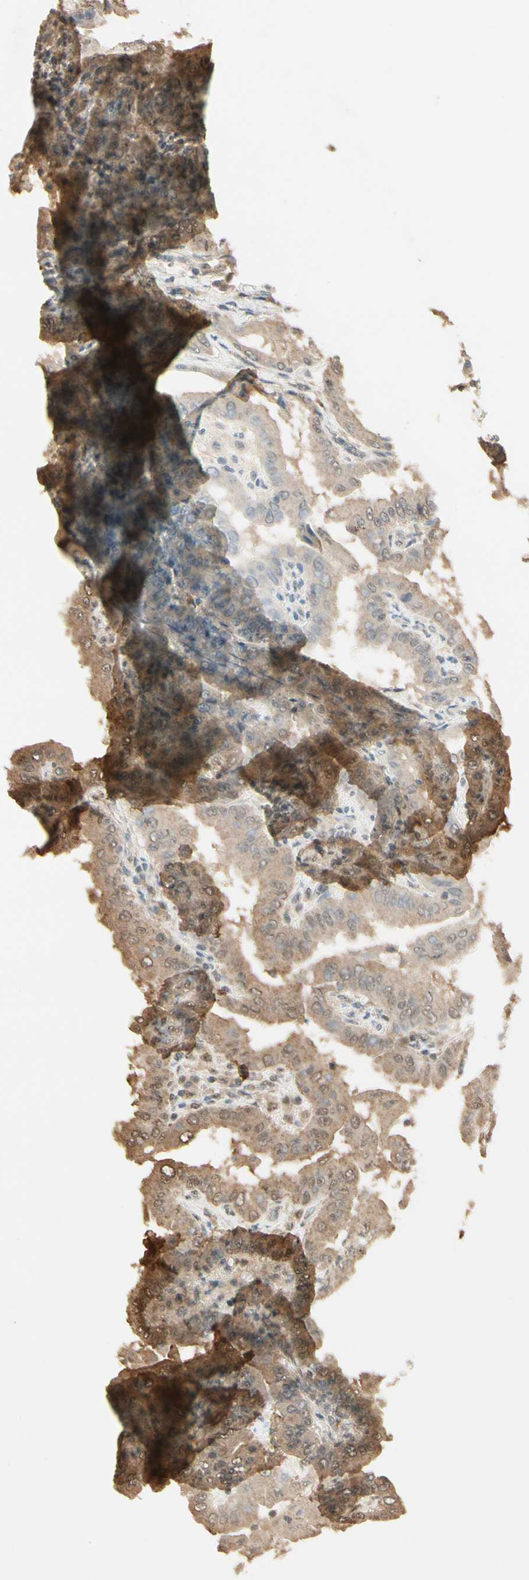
{"staining": {"intensity": "weak", "quantity": ">75%", "location": "cytoplasmic/membranous"}, "tissue": "thyroid cancer", "cell_type": "Tumor cells", "image_type": "cancer", "snomed": [{"axis": "morphology", "description": "Papillary adenocarcinoma, NOS"}, {"axis": "topography", "description": "Thyroid gland"}], "caption": "An image of thyroid cancer (papillary adenocarcinoma) stained for a protein shows weak cytoplasmic/membranous brown staining in tumor cells.", "gene": "SGCA", "patient": {"sex": "male", "age": 33}}